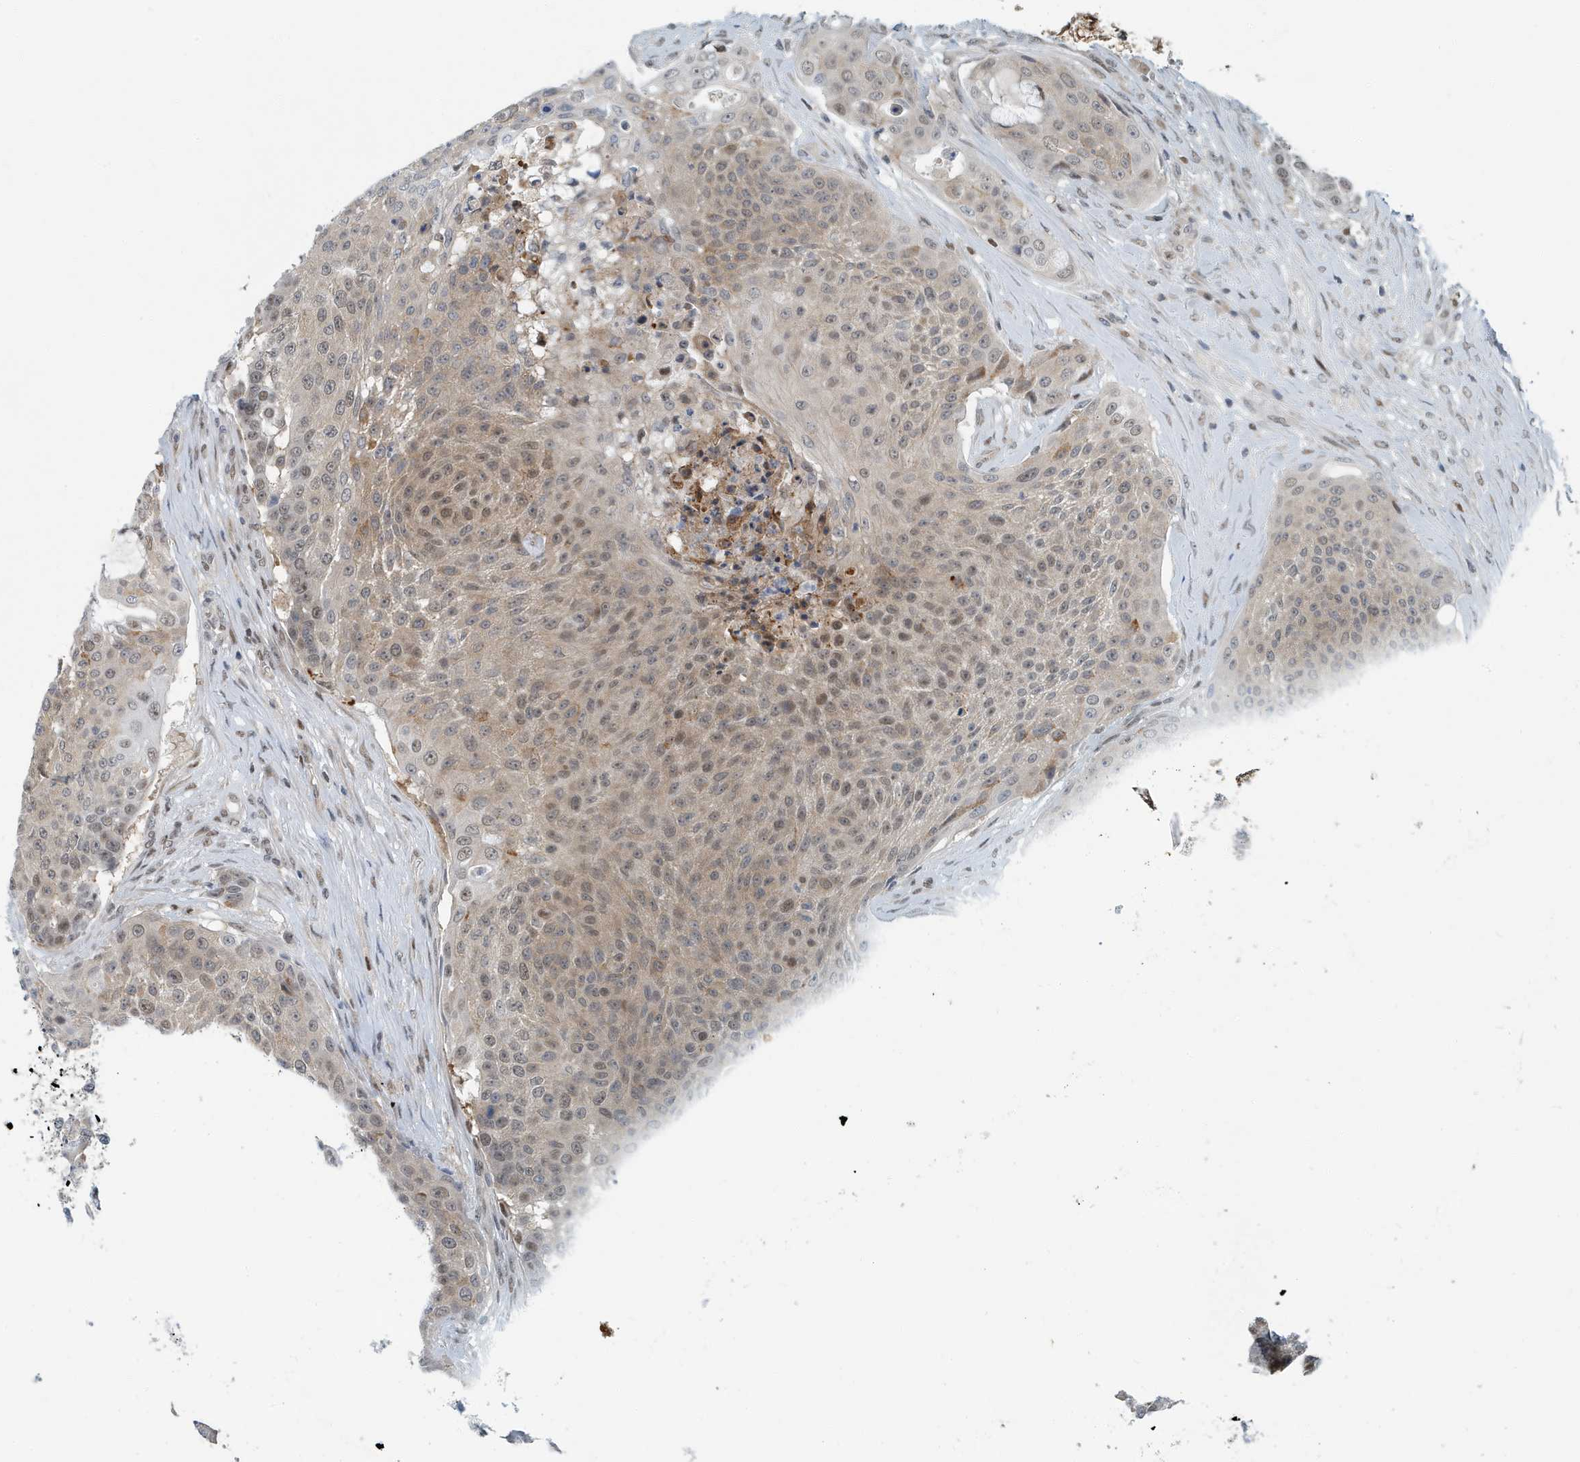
{"staining": {"intensity": "moderate", "quantity": ">75%", "location": "cytoplasmic/membranous,nuclear"}, "tissue": "urothelial cancer", "cell_type": "Tumor cells", "image_type": "cancer", "snomed": [{"axis": "morphology", "description": "Urothelial carcinoma, High grade"}, {"axis": "topography", "description": "Urinary bladder"}], "caption": "A medium amount of moderate cytoplasmic/membranous and nuclear positivity is seen in approximately >75% of tumor cells in urothelial carcinoma (high-grade) tissue.", "gene": "KIF15", "patient": {"sex": "female", "age": 63}}